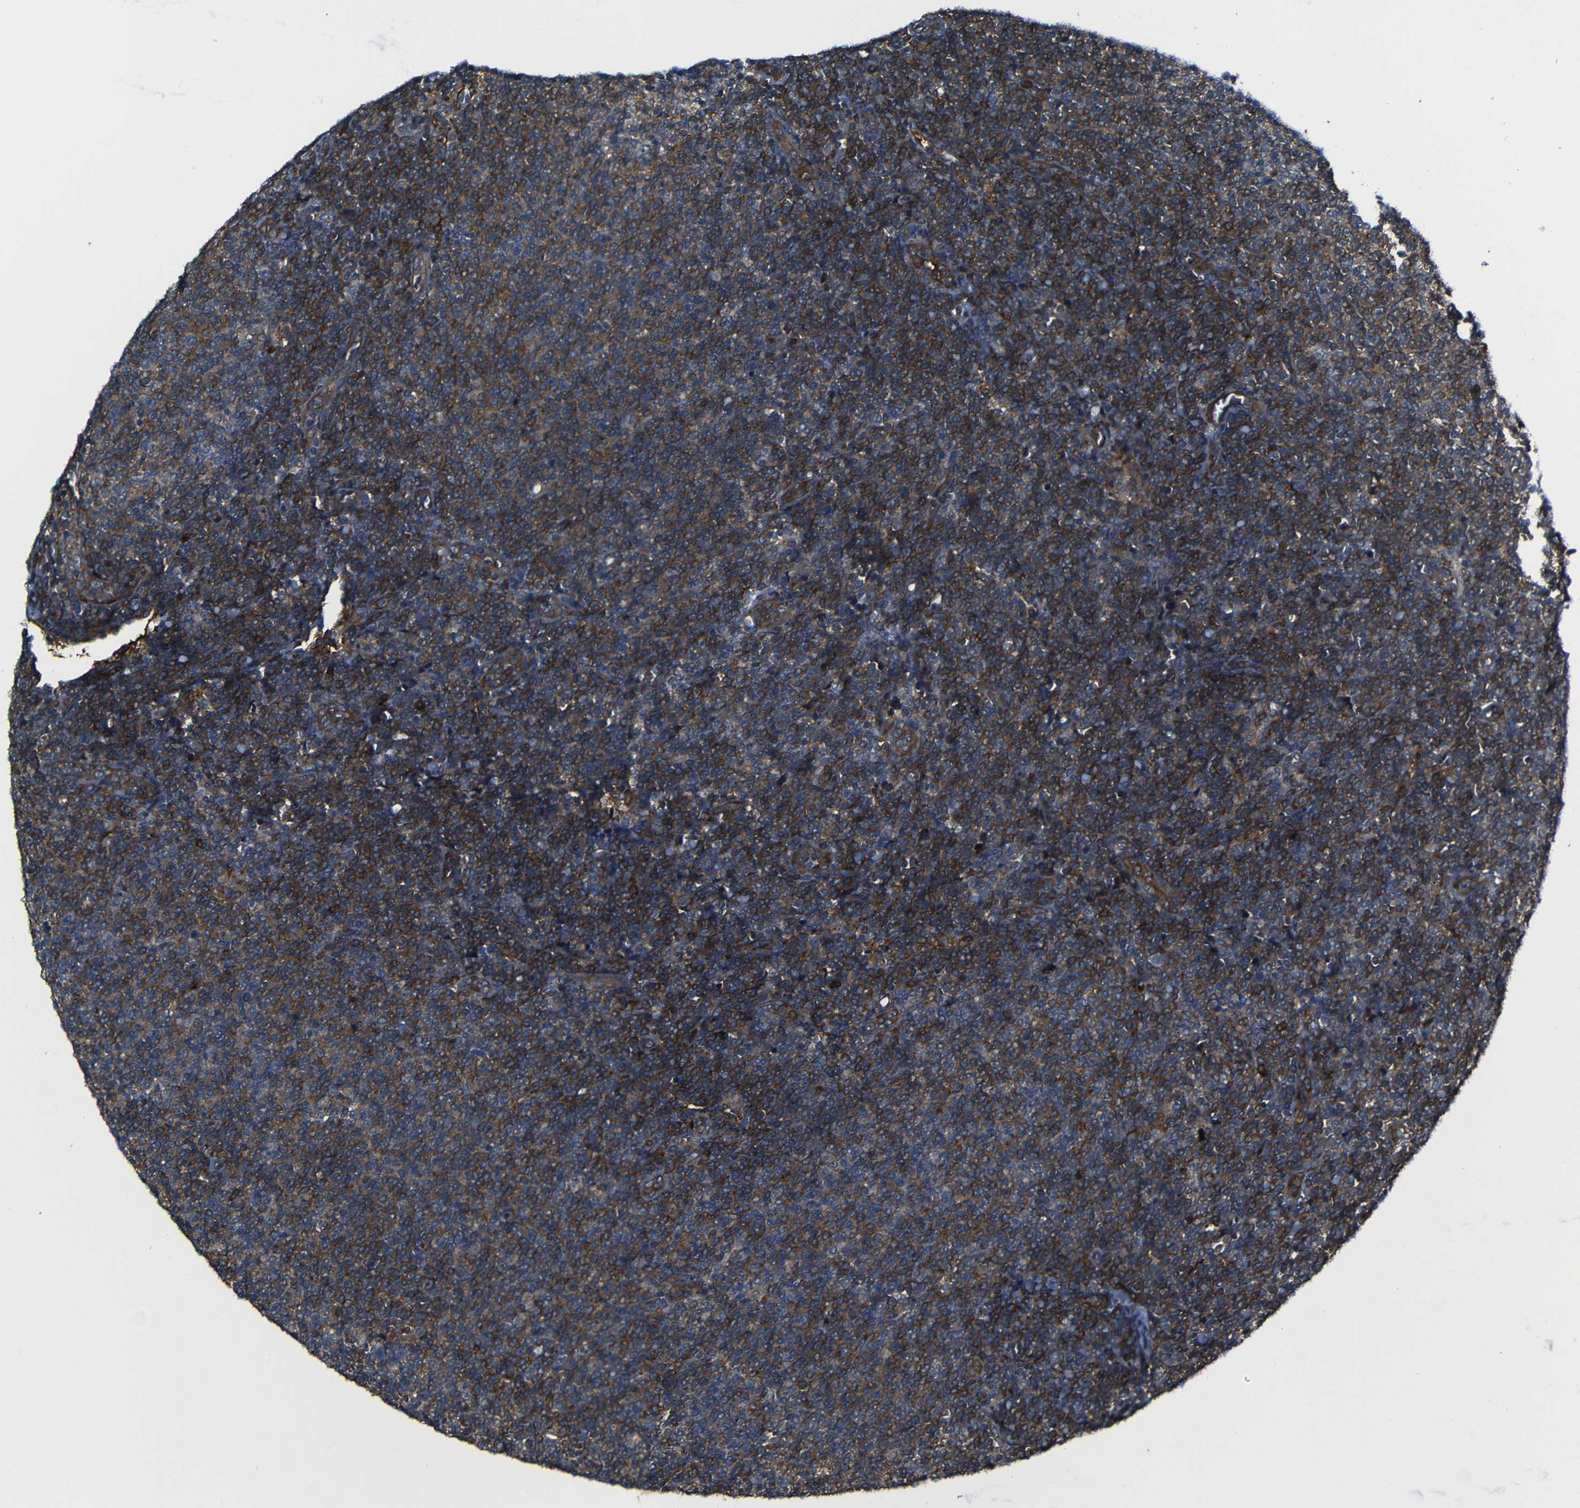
{"staining": {"intensity": "moderate", "quantity": ">75%", "location": "cytoplasmic/membranous"}, "tissue": "lymphoma", "cell_type": "Tumor cells", "image_type": "cancer", "snomed": [{"axis": "morphology", "description": "Malignant lymphoma, non-Hodgkin's type, Low grade"}, {"axis": "topography", "description": "Lymph node"}], "caption": "IHC staining of malignant lymphoma, non-Hodgkin's type (low-grade), which shows medium levels of moderate cytoplasmic/membranous staining in about >75% of tumor cells indicating moderate cytoplasmic/membranous protein staining. The staining was performed using DAB (brown) for protein detection and nuclei were counterstained in hematoxylin (blue).", "gene": "KIAA0513", "patient": {"sex": "male", "age": 66}}